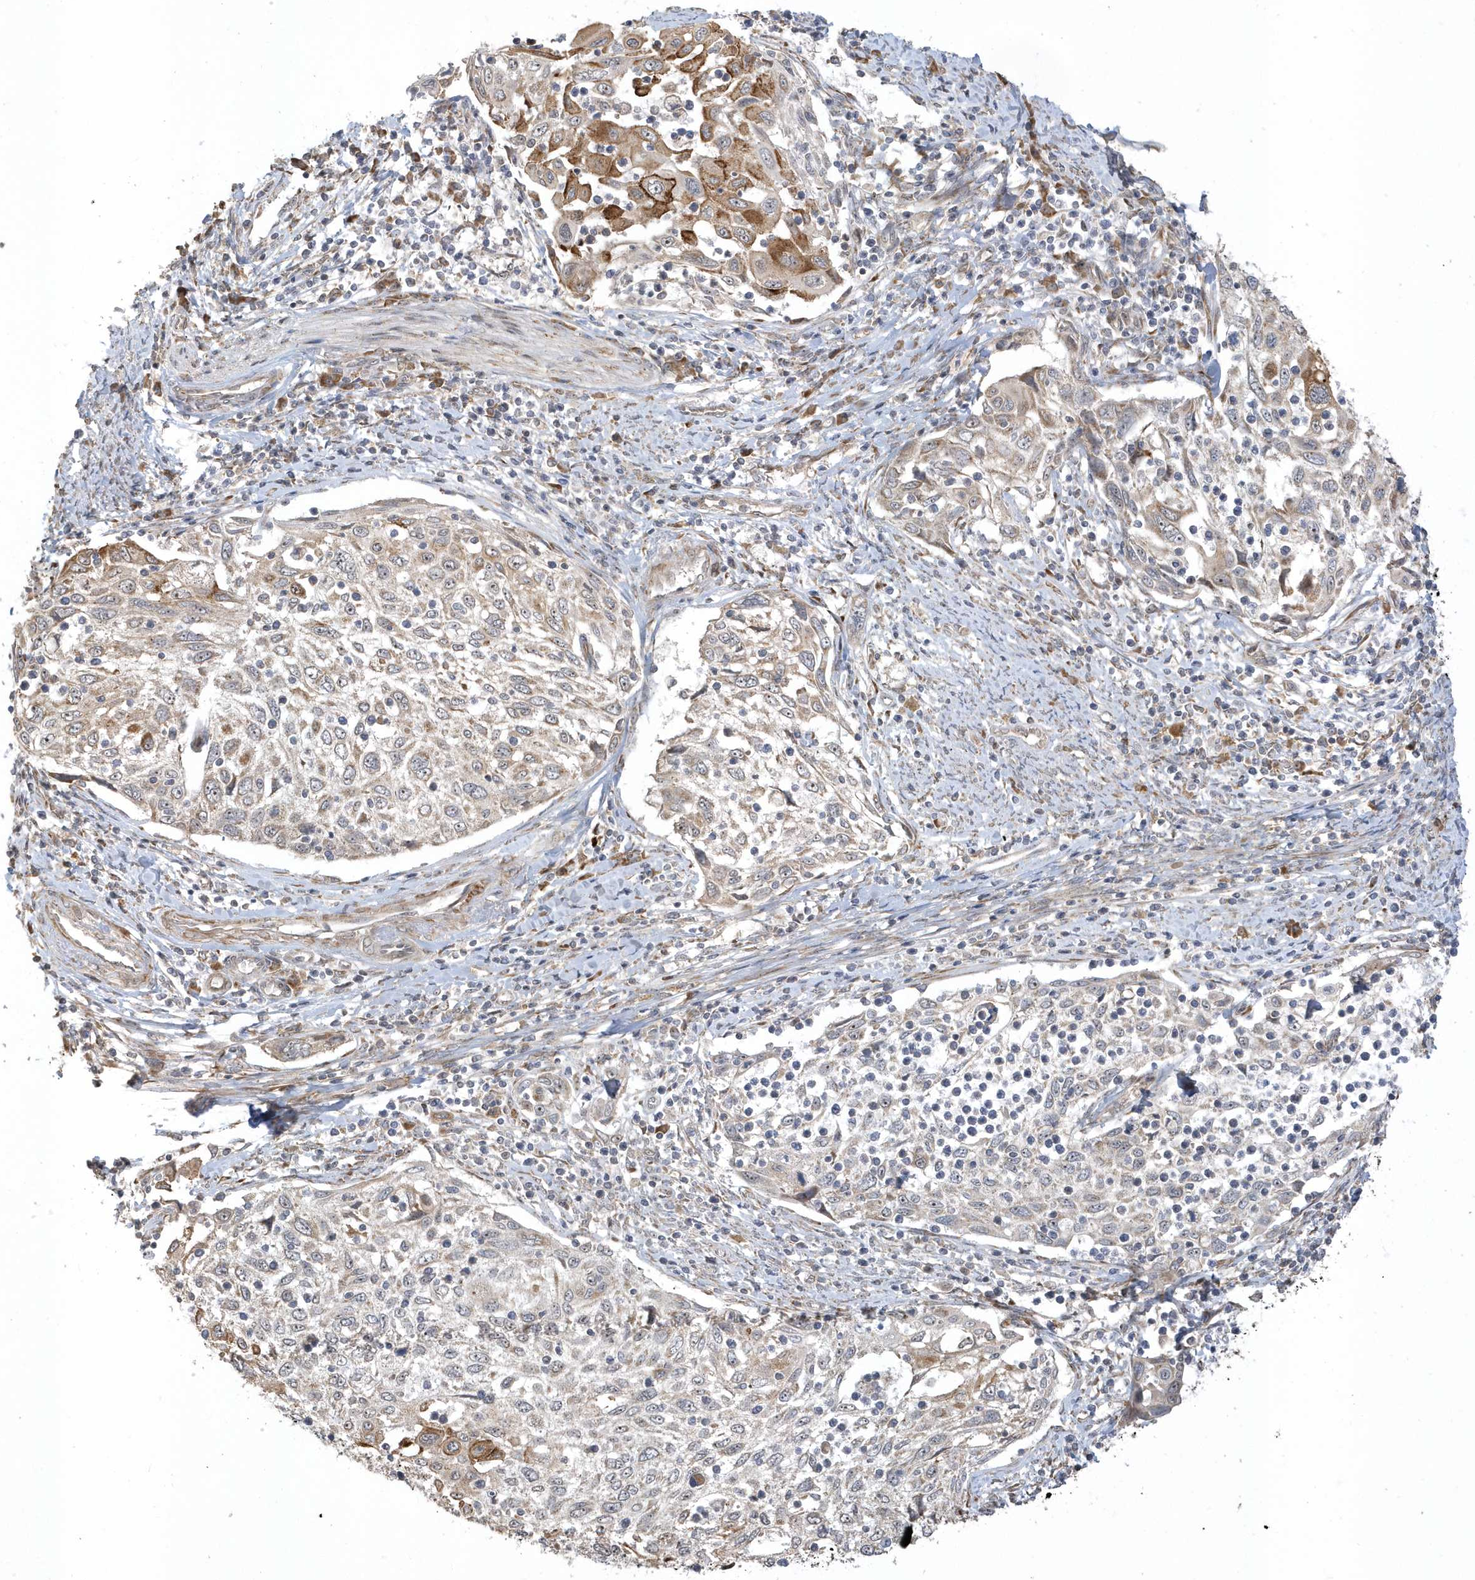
{"staining": {"intensity": "moderate", "quantity": "<25%", "location": "cytoplasmic/membranous"}, "tissue": "cervical cancer", "cell_type": "Tumor cells", "image_type": "cancer", "snomed": [{"axis": "morphology", "description": "Squamous cell carcinoma, NOS"}, {"axis": "topography", "description": "Cervix"}], "caption": "Tumor cells reveal low levels of moderate cytoplasmic/membranous expression in approximately <25% of cells in cervical squamous cell carcinoma.", "gene": "ECM2", "patient": {"sex": "female", "age": 70}}